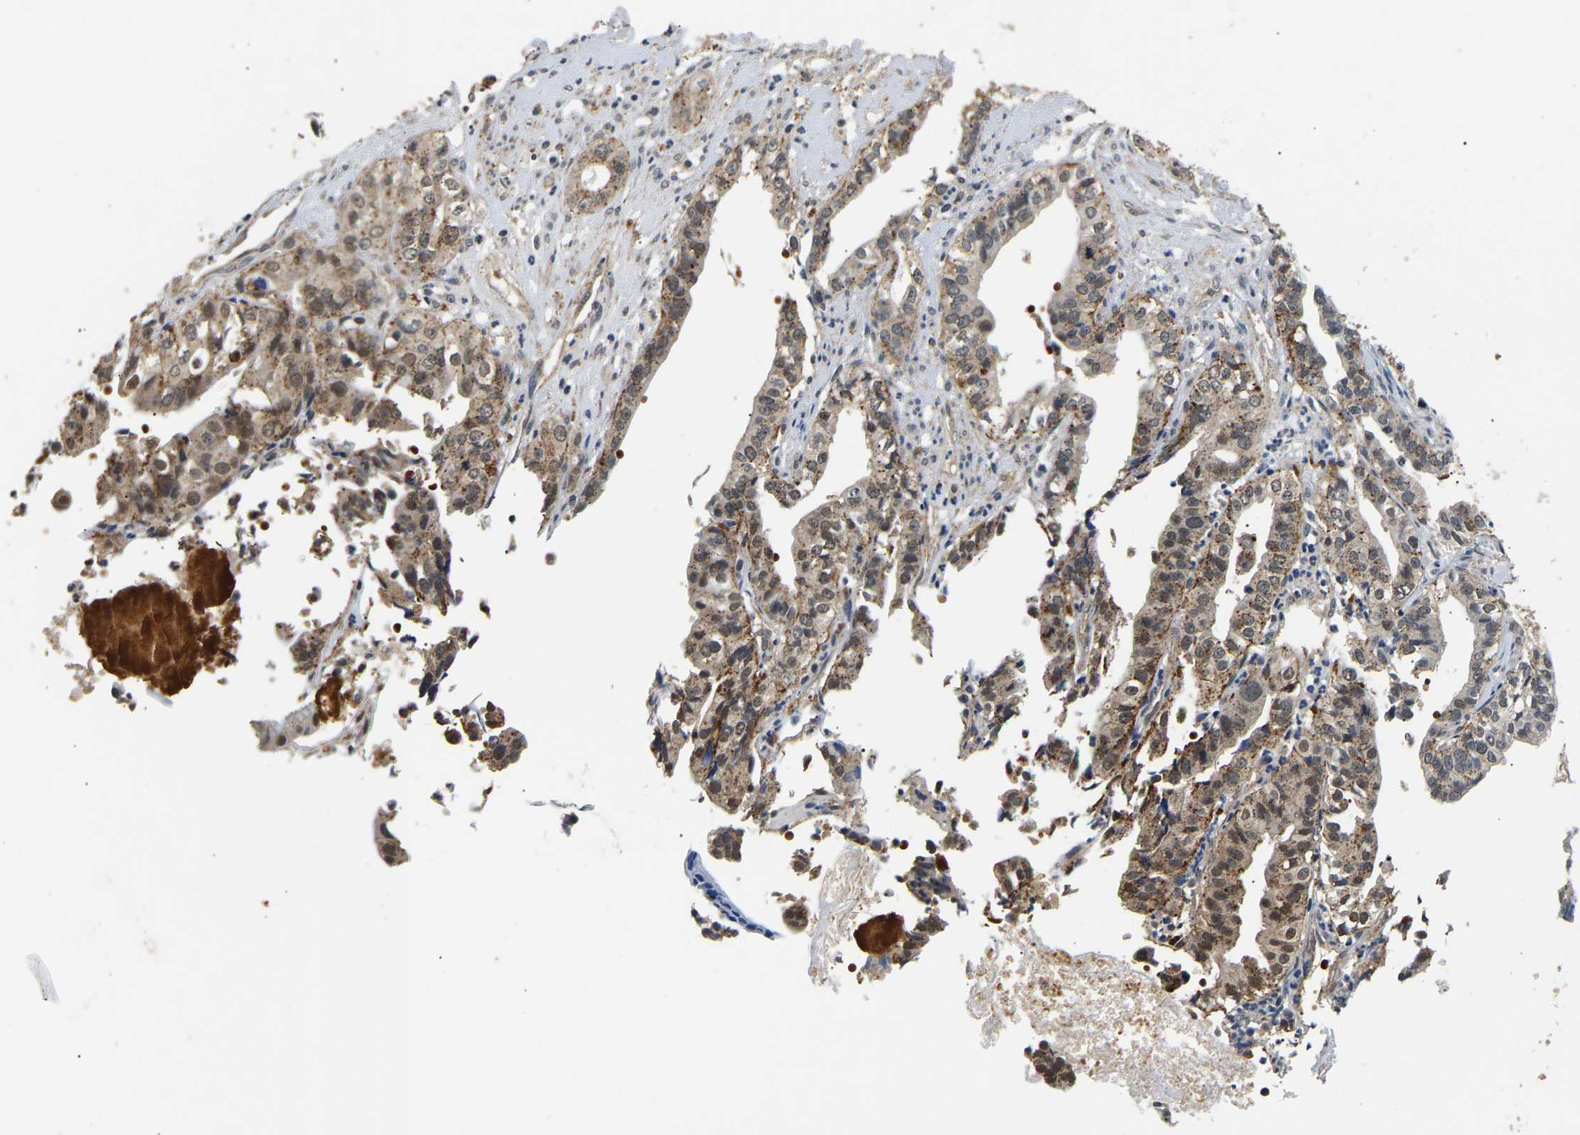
{"staining": {"intensity": "moderate", "quantity": "25%-75%", "location": "cytoplasmic/membranous,nuclear"}, "tissue": "liver cancer", "cell_type": "Tumor cells", "image_type": "cancer", "snomed": [{"axis": "morphology", "description": "Cholangiocarcinoma"}, {"axis": "topography", "description": "Liver"}], "caption": "Liver cholangiocarcinoma stained with a brown dye reveals moderate cytoplasmic/membranous and nuclear positive expression in about 25%-75% of tumor cells.", "gene": "SMU1", "patient": {"sex": "female", "age": 61}}